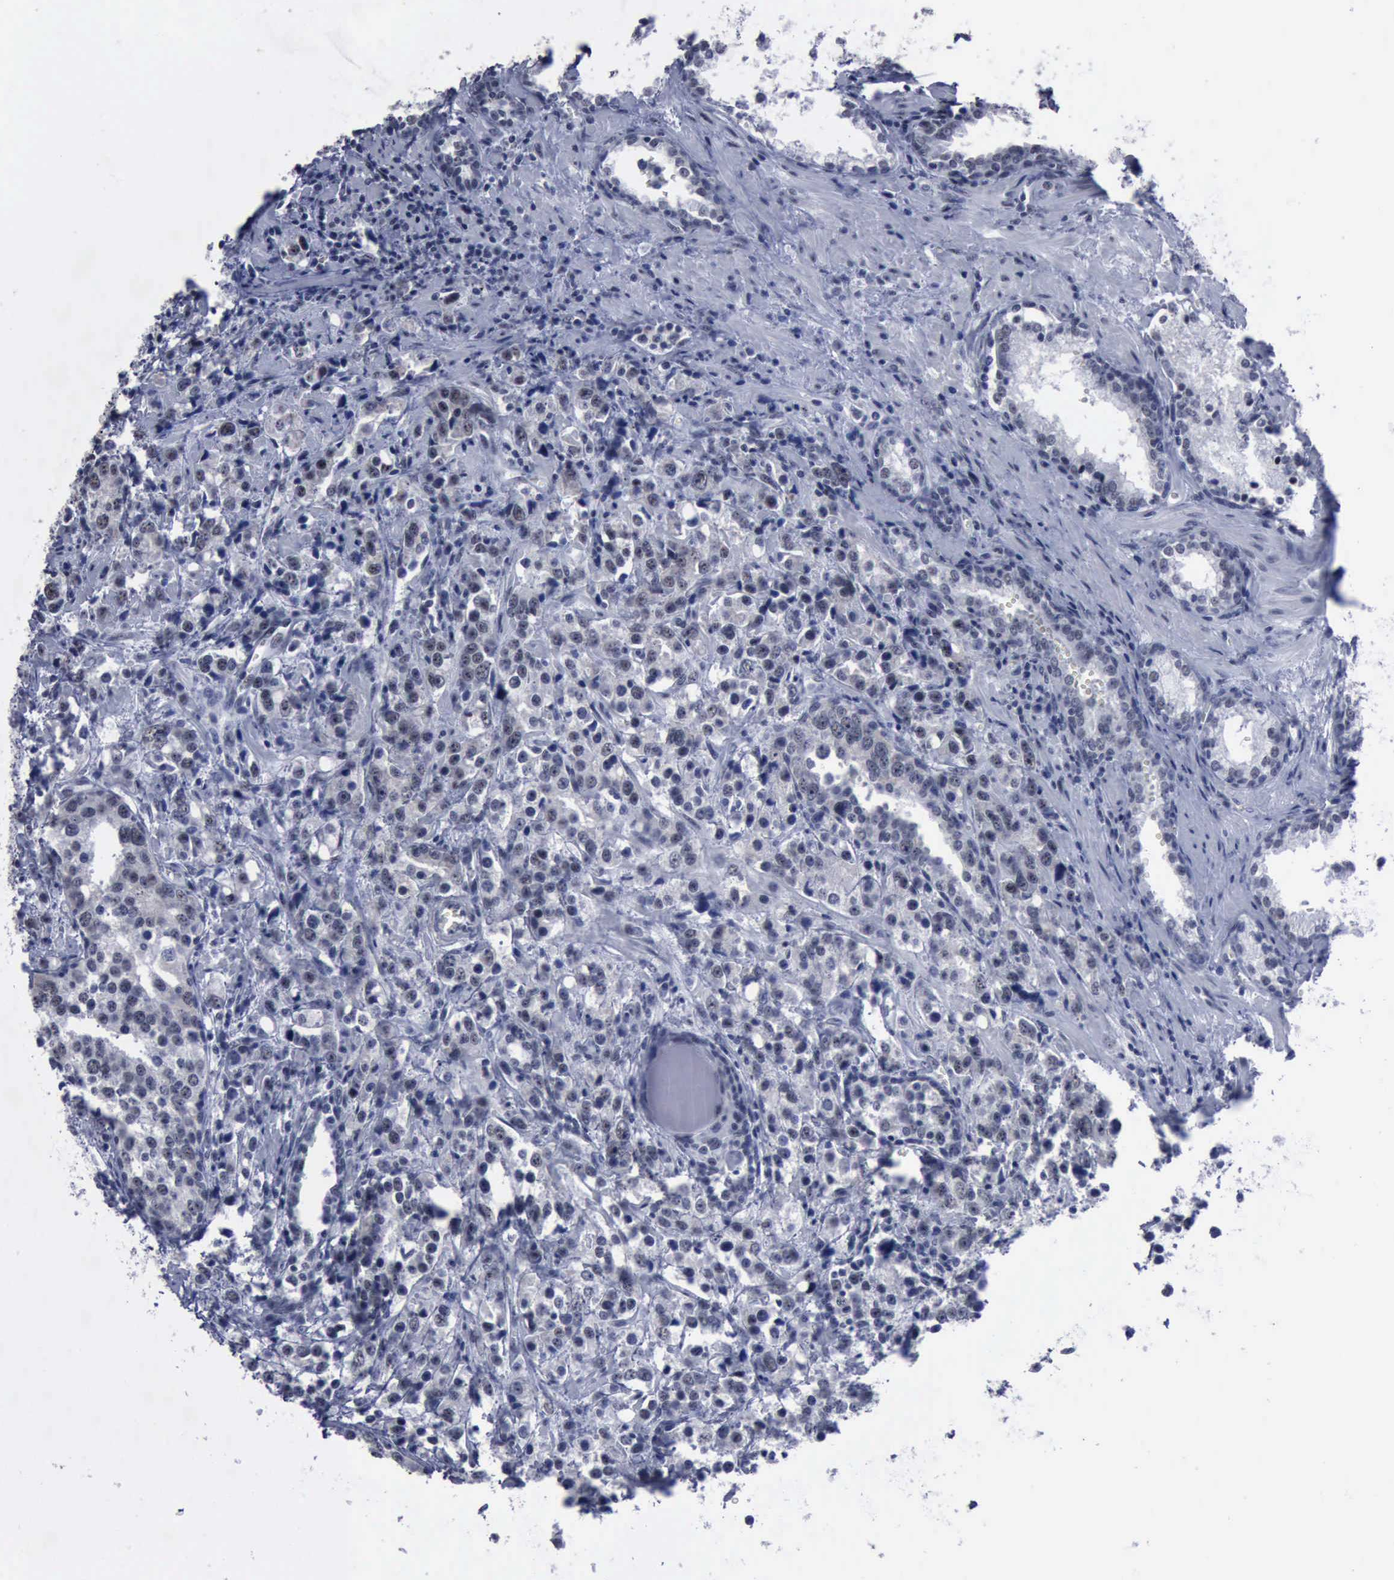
{"staining": {"intensity": "negative", "quantity": "none", "location": "none"}, "tissue": "prostate cancer", "cell_type": "Tumor cells", "image_type": "cancer", "snomed": [{"axis": "morphology", "description": "Adenocarcinoma, High grade"}, {"axis": "topography", "description": "Prostate"}], "caption": "A photomicrograph of prostate cancer (high-grade adenocarcinoma) stained for a protein reveals no brown staining in tumor cells. (Stains: DAB (3,3'-diaminobenzidine) immunohistochemistry (IHC) with hematoxylin counter stain, Microscopy: brightfield microscopy at high magnification).", "gene": "BRD1", "patient": {"sex": "male", "age": 71}}